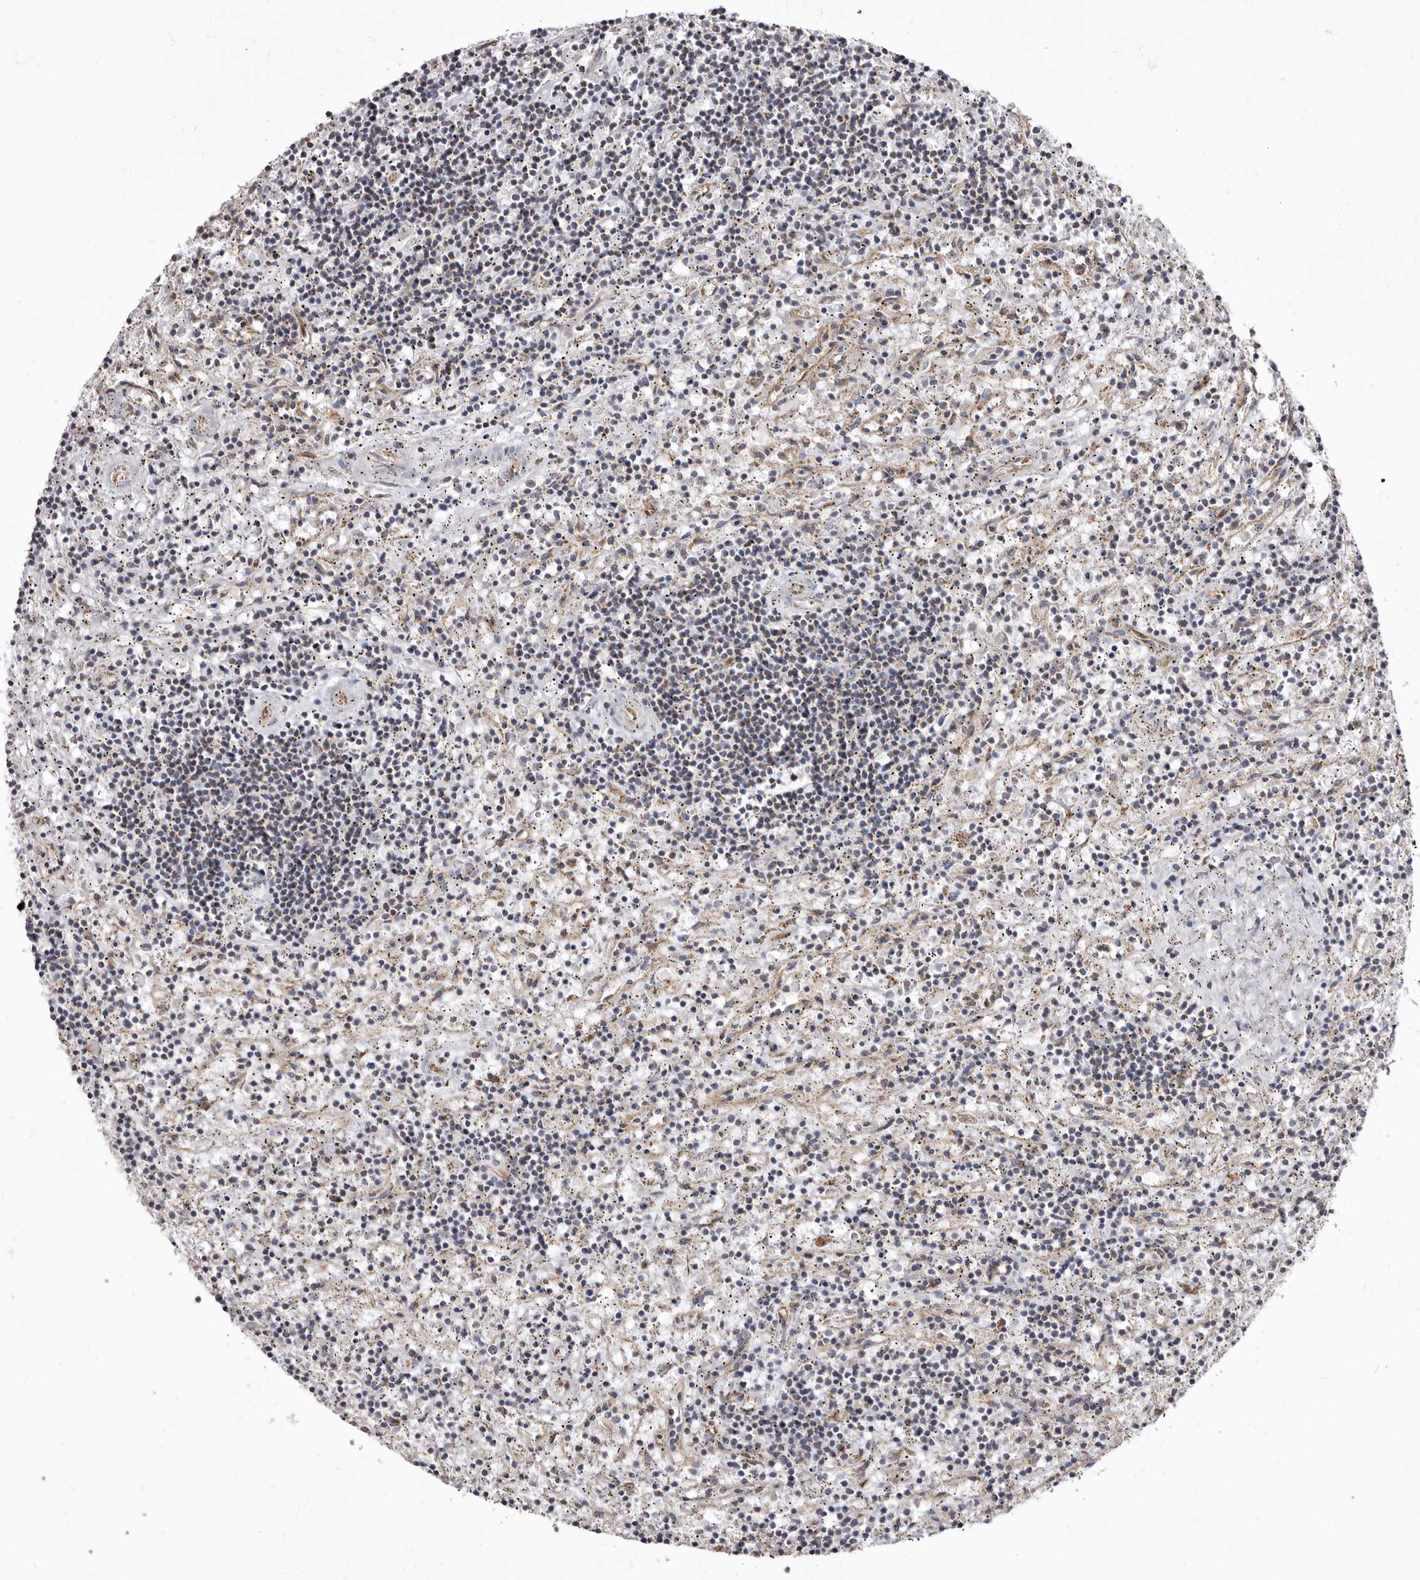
{"staining": {"intensity": "negative", "quantity": "none", "location": "none"}, "tissue": "lymphoma", "cell_type": "Tumor cells", "image_type": "cancer", "snomed": [{"axis": "morphology", "description": "Malignant lymphoma, non-Hodgkin's type, Low grade"}, {"axis": "topography", "description": "Spleen"}], "caption": "Tumor cells show no significant expression in malignant lymphoma, non-Hodgkin's type (low-grade).", "gene": "FMO2", "patient": {"sex": "male", "age": 76}}